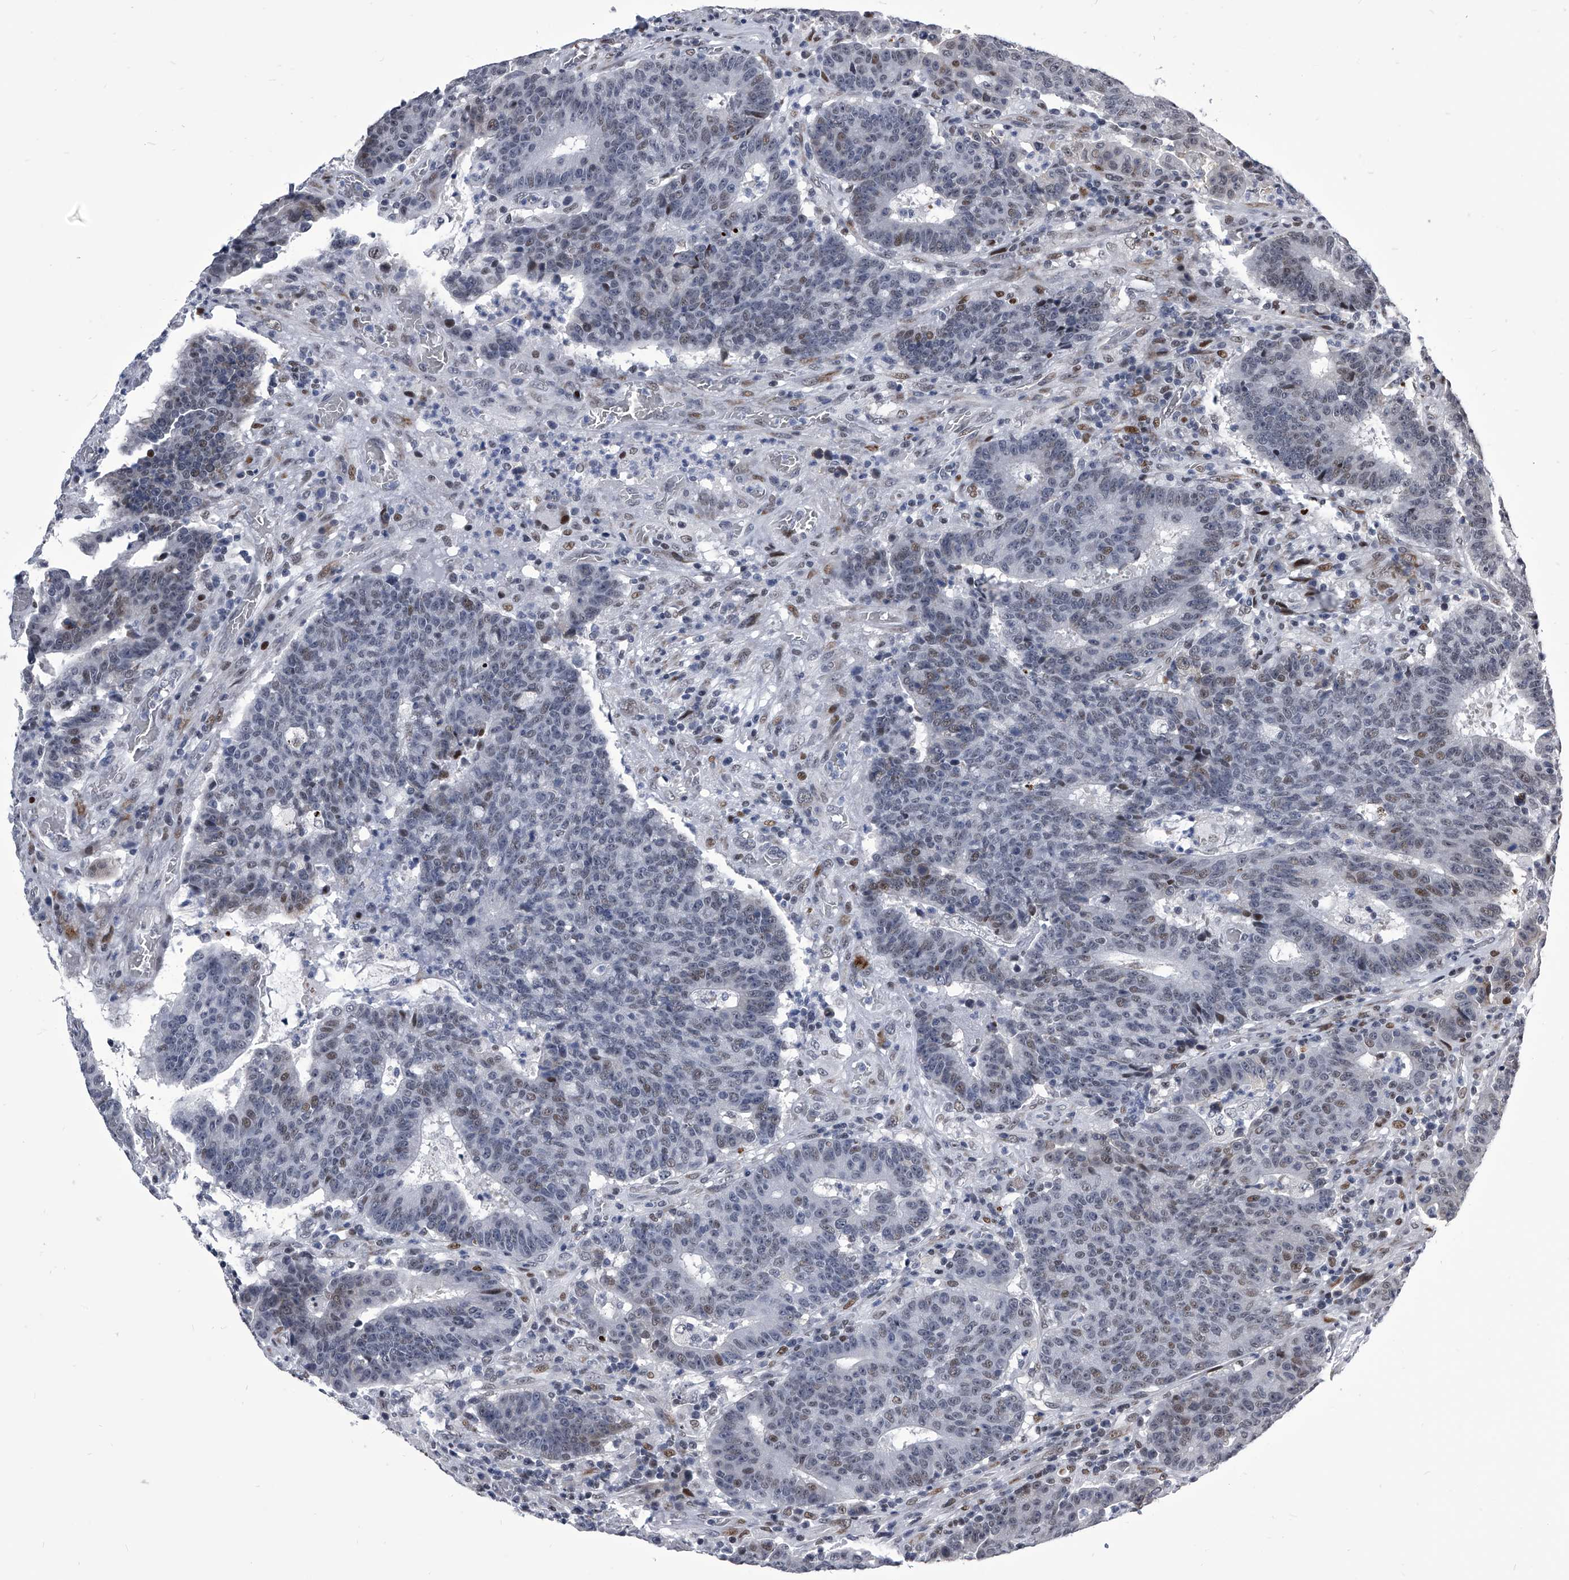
{"staining": {"intensity": "weak", "quantity": "25%-75%", "location": "nuclear"}, "tissue": "colorectal cancer", "cell_type": "Tumor cells", "image_type": "cancer", "snomed": [{"axis": "morphology", "description": "Adenocarcinoma, NOS"}, {"axis": "topography", "description": "Colon"}], "caption": "Immunohistochemistry (IHC) of human colorectal cancer shows low levels of weak nuclear staining in about 25%-75% of tumor cells.", "gene": "CMTR1", "patient": {"sex": "female", "age": 75}}